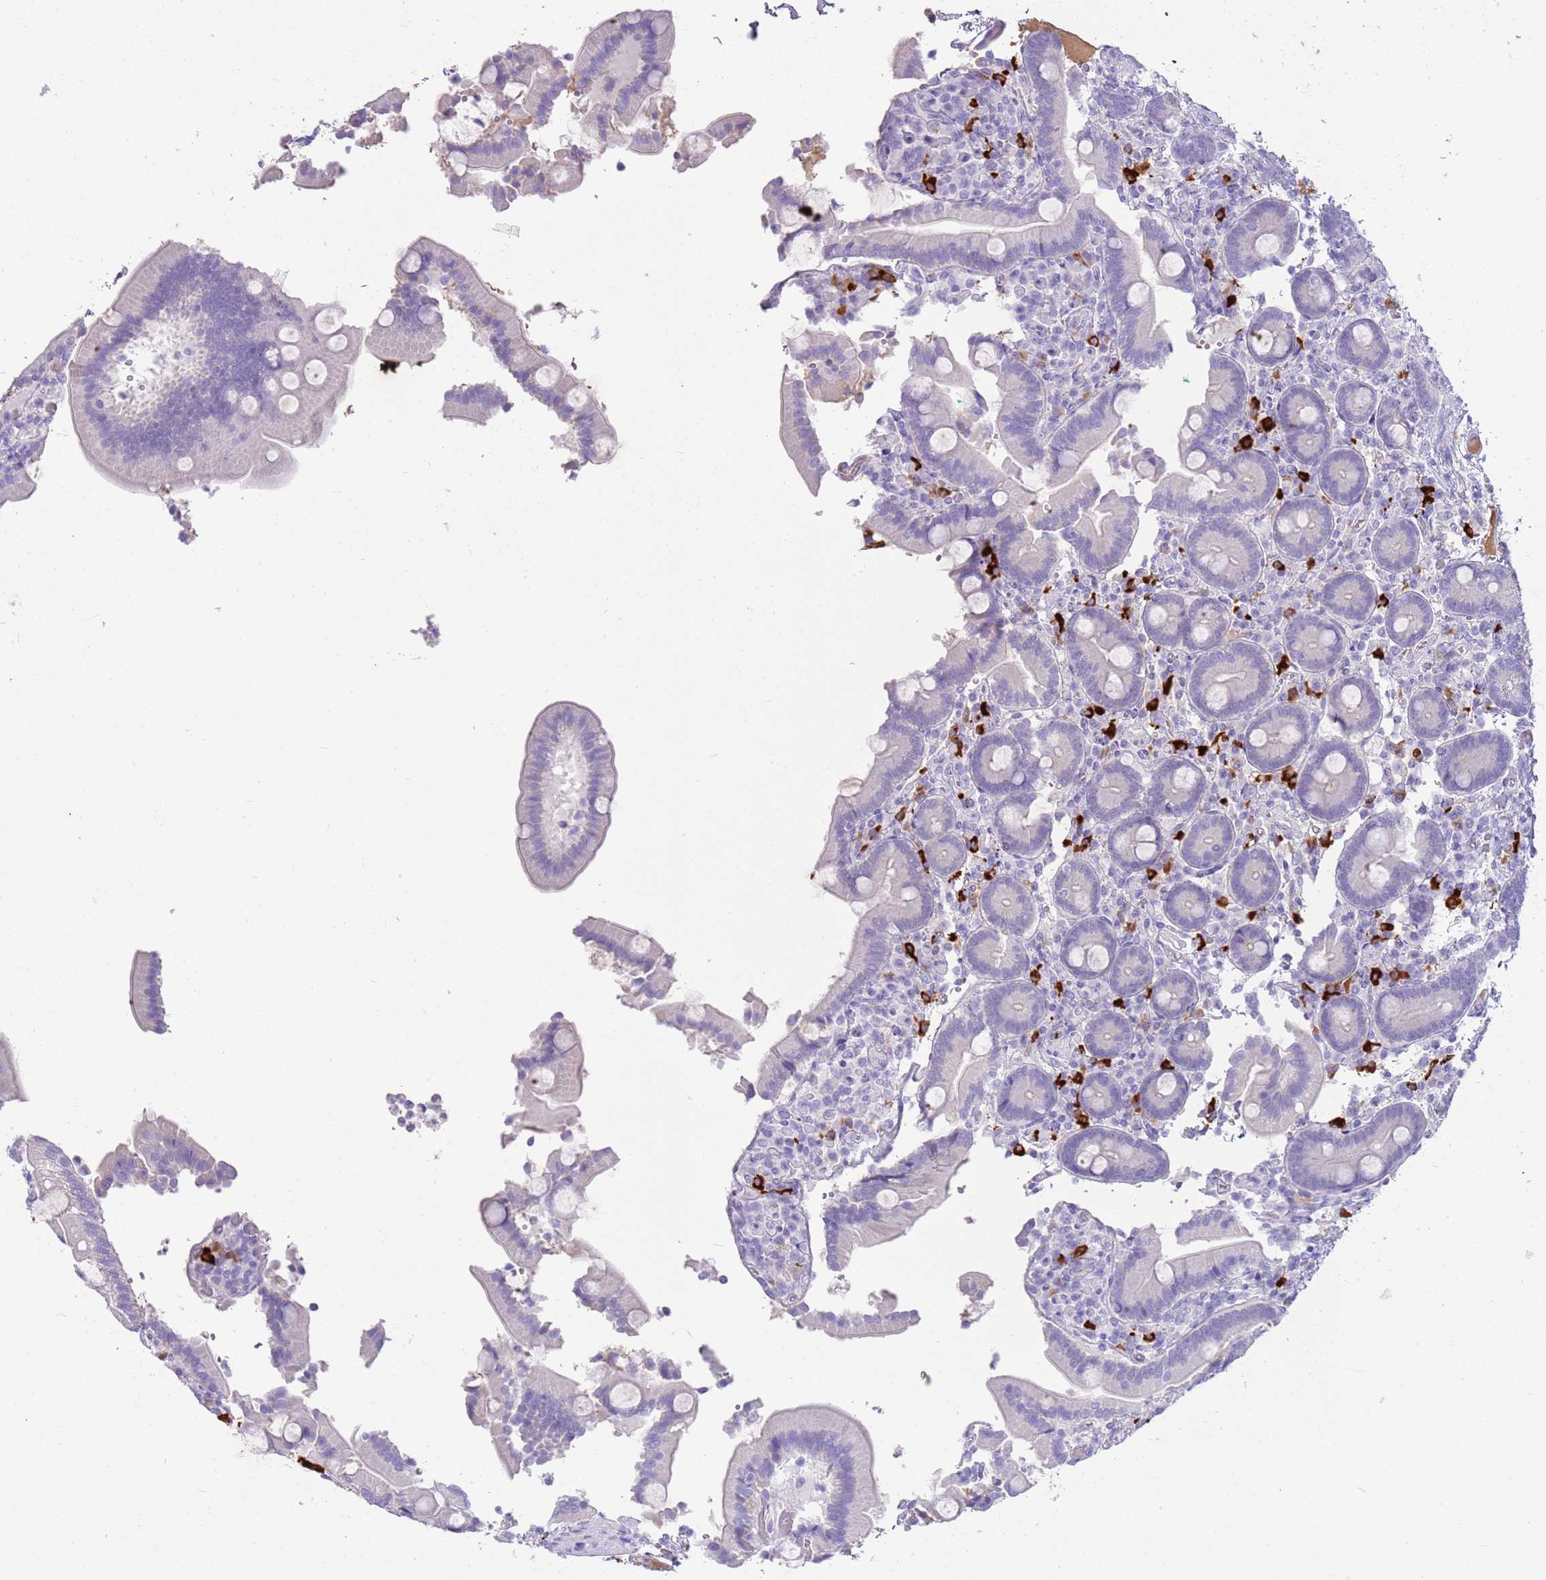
{"staining": {"intensity": "negative", "quantity": "none", "location": "none"}, "tissue": "duodenum", "cell_type": "Glandular cells", "image_type": "normal", "snomed": [{"axis": "morphology", "description": "Normal tissue, NOS"}, {"axis": "topography", "description": "Duodenum"}], "caption": "DAB (3,3'-diaminobenzidine) immunohistochemical staining of normal duodenum demonstrates no significant staining in glandular cells.", "gene": "IGKV3", "patient": {"sex": "female", "age": 62}}